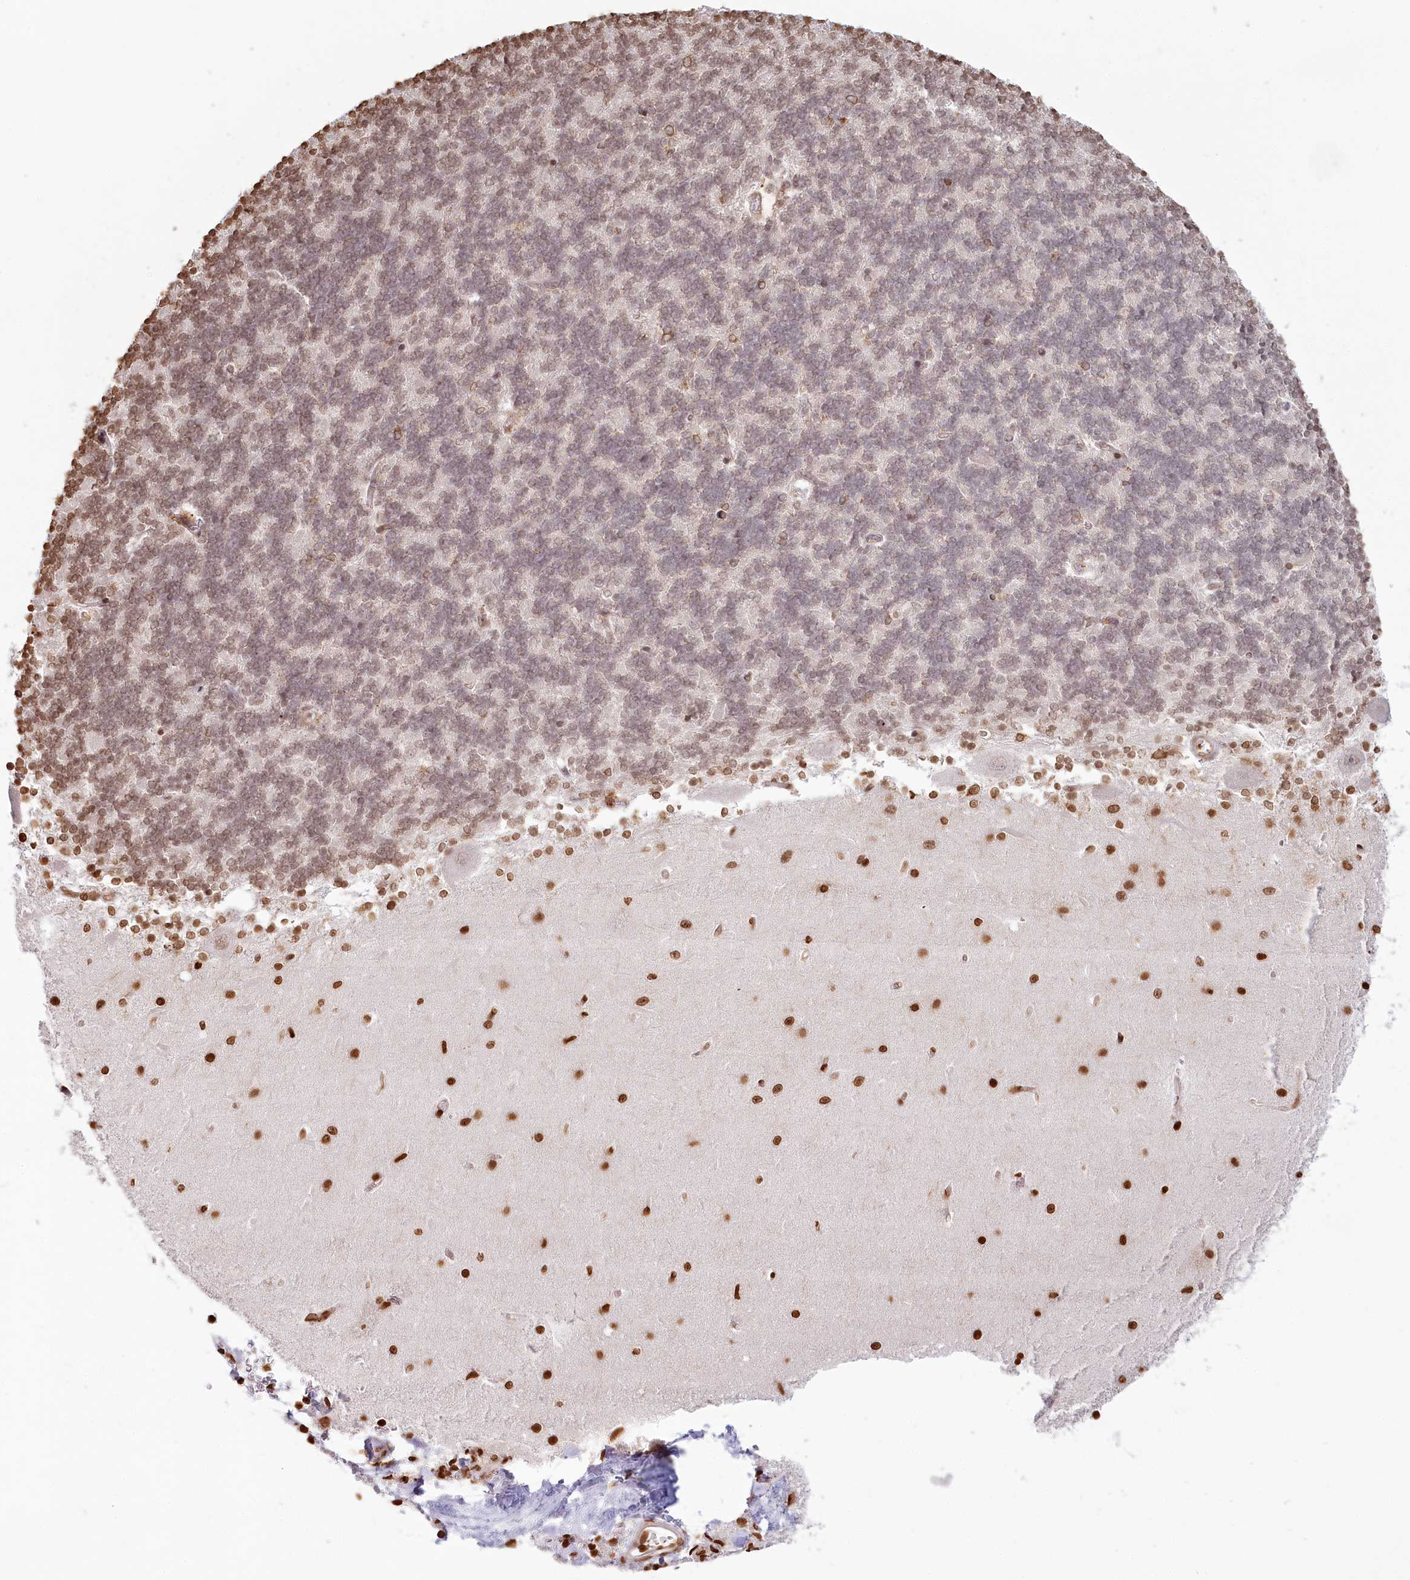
{"staining": {"intensity": "moderate", "quantity": "25%-75%", "location": "nuclear"}, "tissue": "cerebellum", "cell_type": "Cells in granular layer", "image_type": "normal", "snomed": [{"axis": "morphology", "description": "Normal tissue, NOS"}, {"axis": "topography", "description": "Cerebellum"}], "caption": "Protein expression analysis of normal human cerebellum reveals moderate nuclear staining in approximately 25%-75% of cells in granular layer. (DAB (3,3'-diaminobenzidine) IHC with brightfield microscopy, high magnification).", "gene": "FAM13A", "patient": {"sex": "male", "age": 37}}